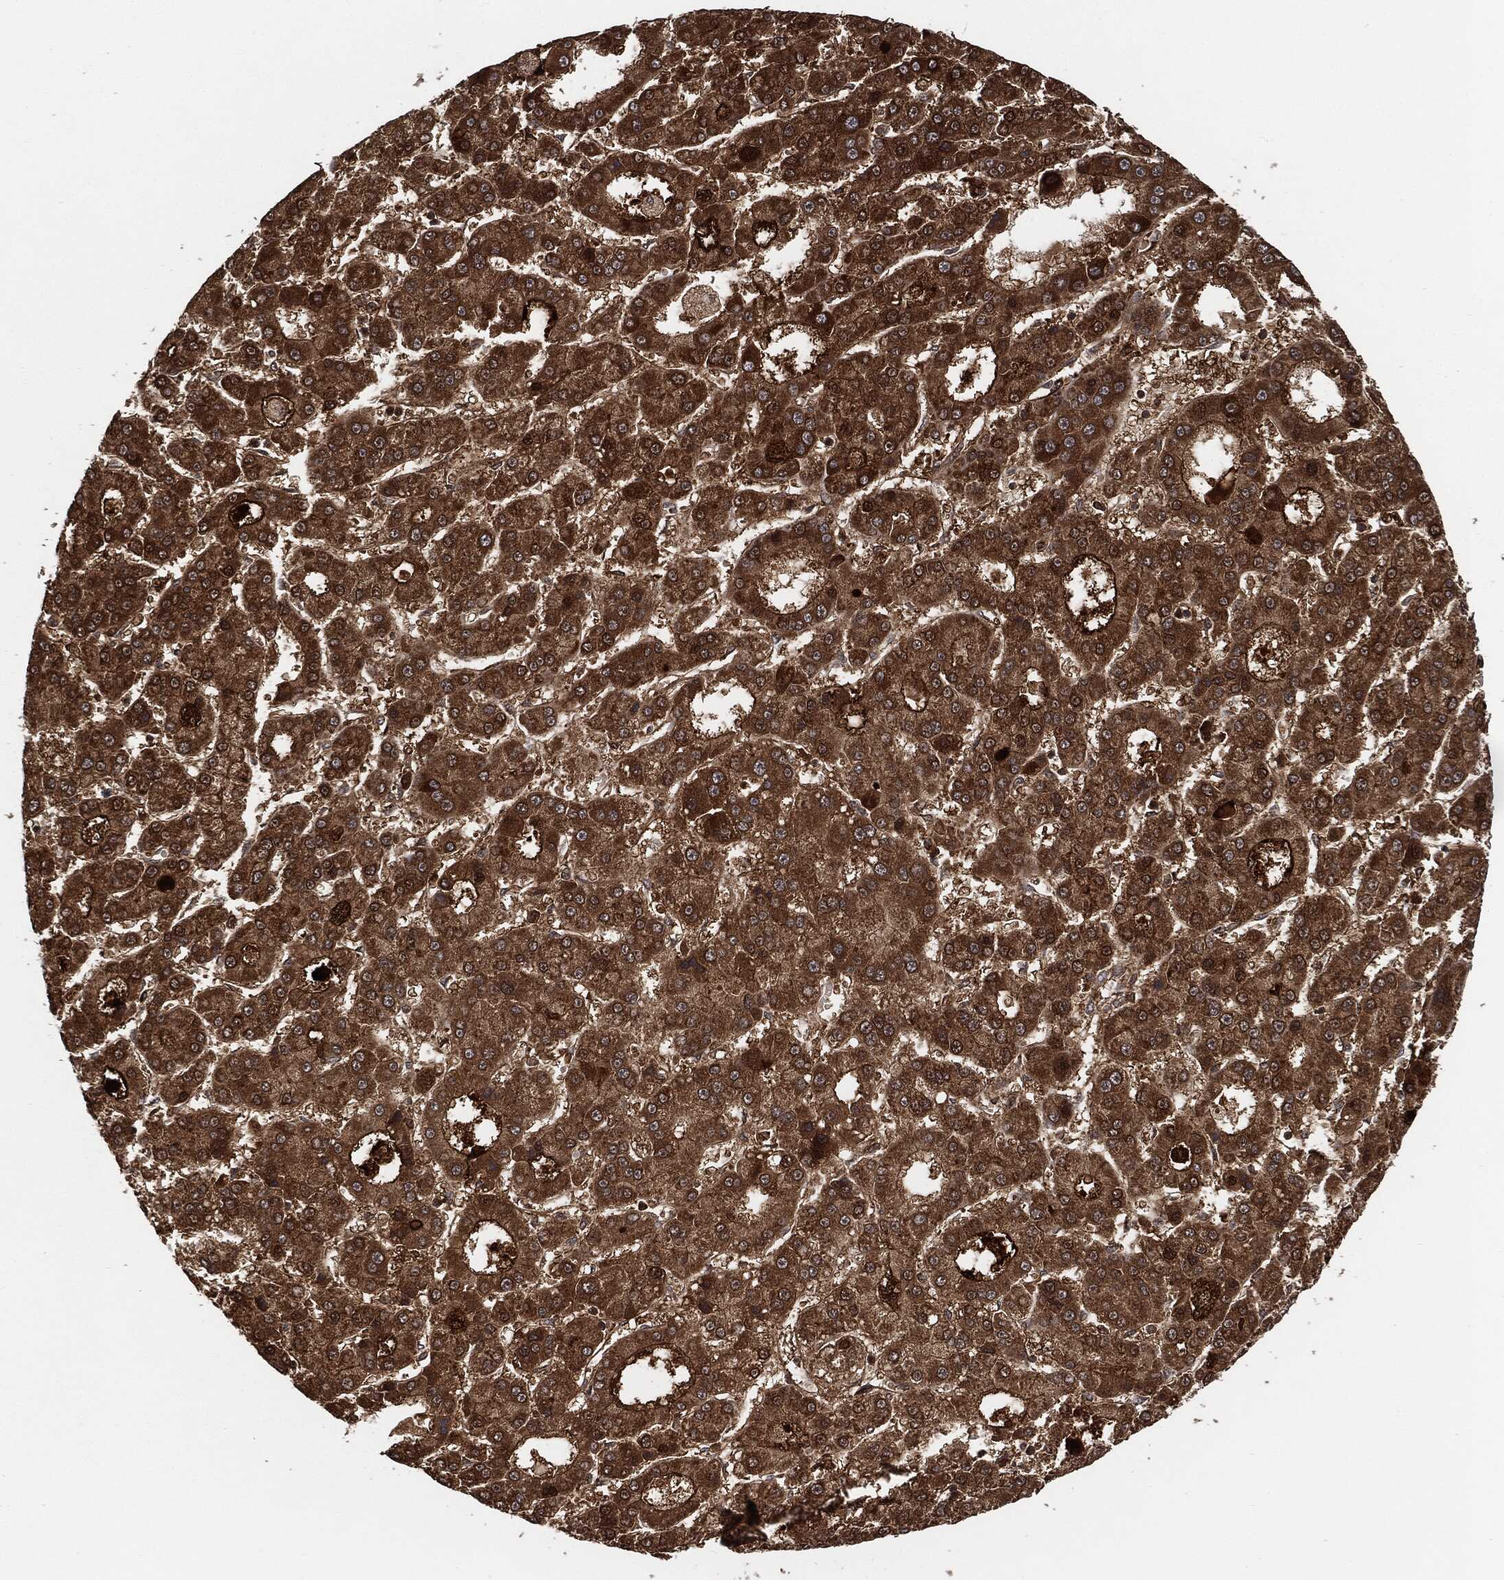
{"staining": {"intensity": "strong", "quantity": ">75%", "location": "cytoplasmic/membranous,nuclear"}, "tissue": "liver cancer", "cell_type": "Tumor cells", "image_type": "cancer", "snomed": [{"axis": "morphology", "description": "Carcinoma, Hepatocellular, NOS"}, {"axis": "topography", "description": "Liver"}], "caption": "Immunohistochemical staining of human liver hepatocellular carcinoma reveals high levels of strong cytoplasmic/membranous and nuclear protein expression in about >75% of tumor cells. The staining was performed using DAB to visualize the protein expression in brown, while the nuclei were stained in blue with hematoxylin (Magnification: 20x).", "gene": "CUTA", "patient": {"sex": "male", "age": 70}}